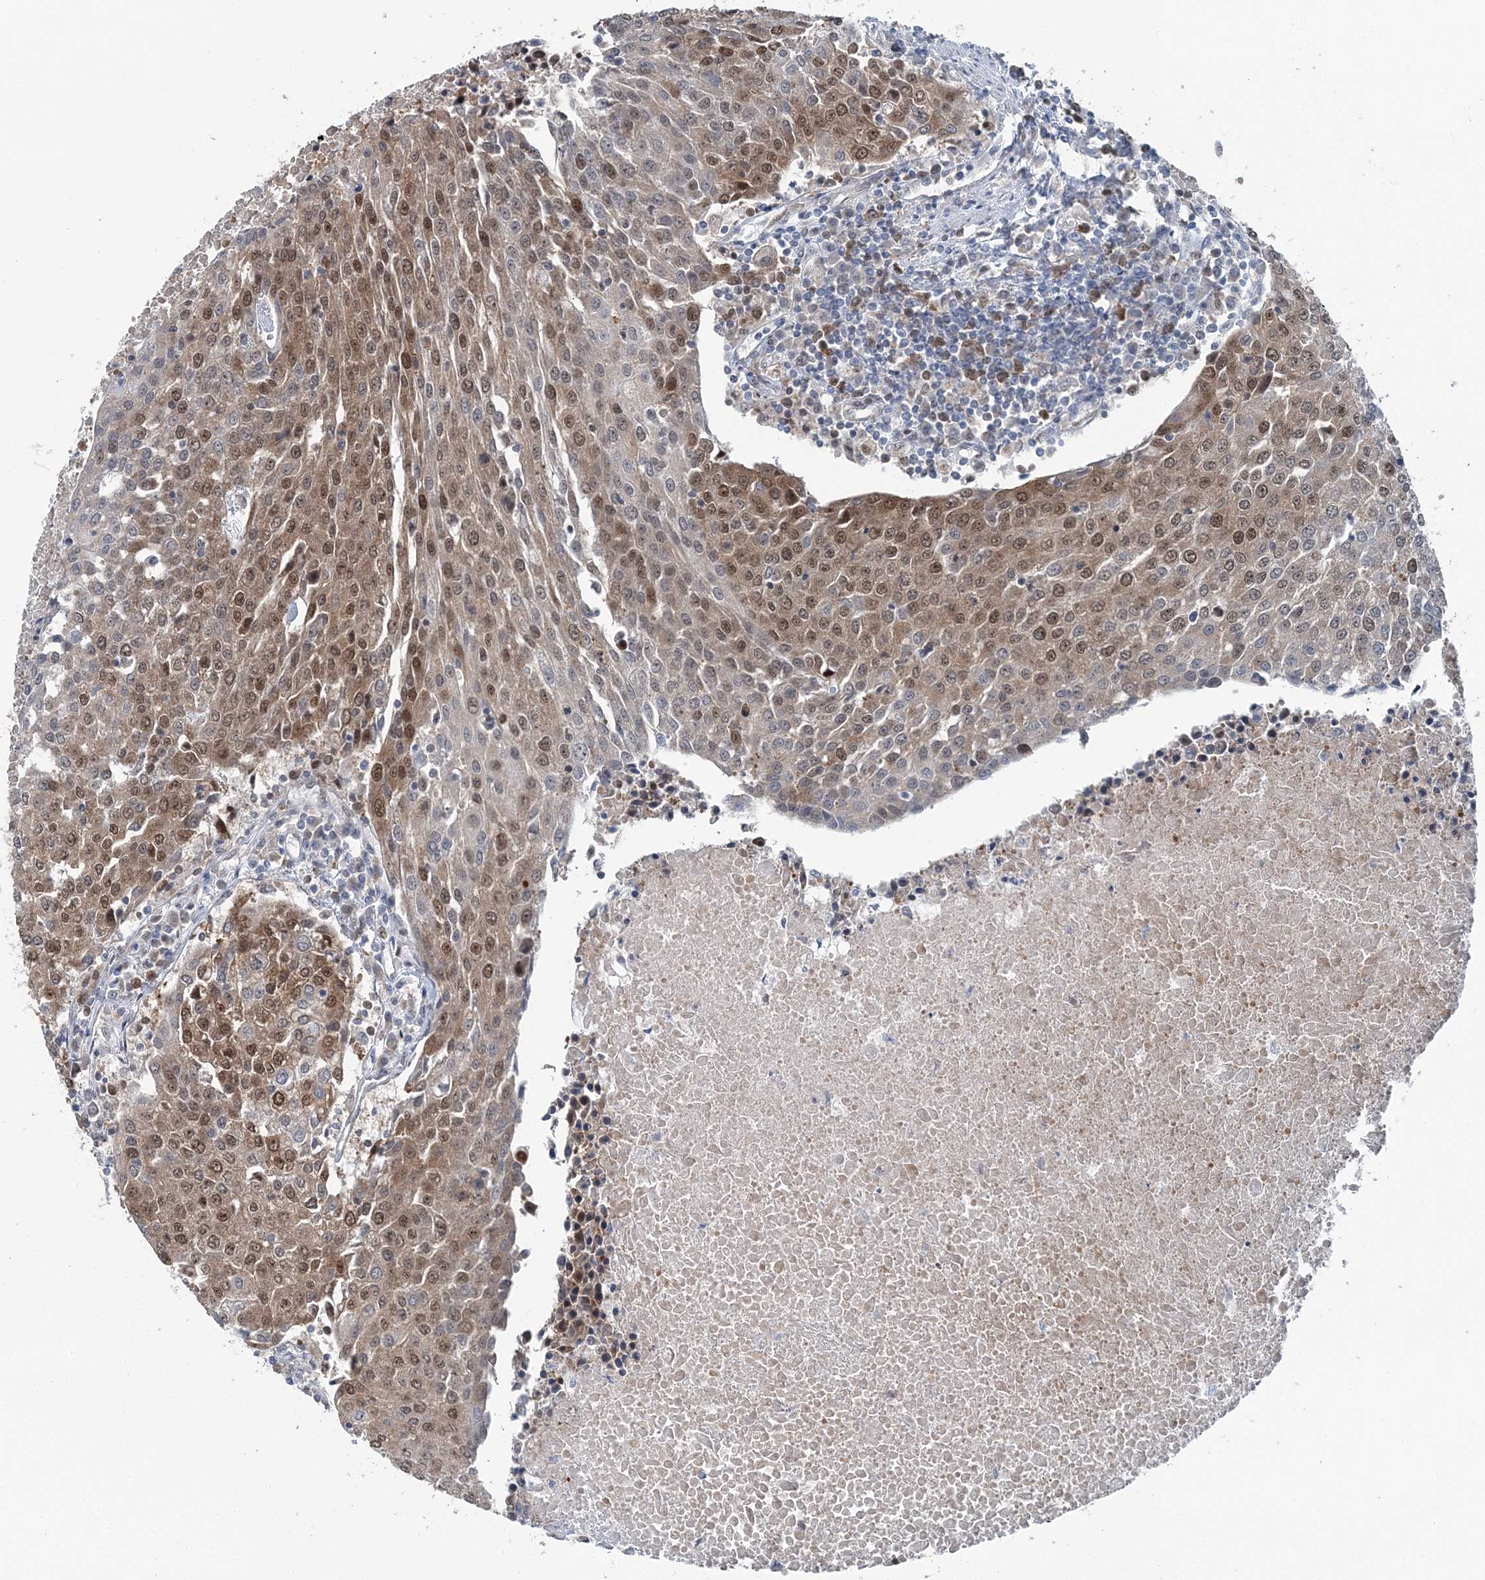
{"staining": {"intensity": "moderate", "quantity": "25%-75%", "location": "cytoplasmic/membranous,nuclear"}, "tissue": "urothelial cancer", "cell_type": "Tumor cells", "image_type": "cancer", "snomed": [{"axis": "morphology", "description": "Urothelial carcinoma, High grade"}, {"axis": "topography", "description": "Urinary bladder"}], "caption": "A medium amount of moderate cytoplasmic/membranous and nuclear staining is seen in approximately 25%-75% of tumor cells in urothelial carcinoma (high-grade) tissue.", "gene": "HAT1", "patient": {"sex": "female", "age": 85}}